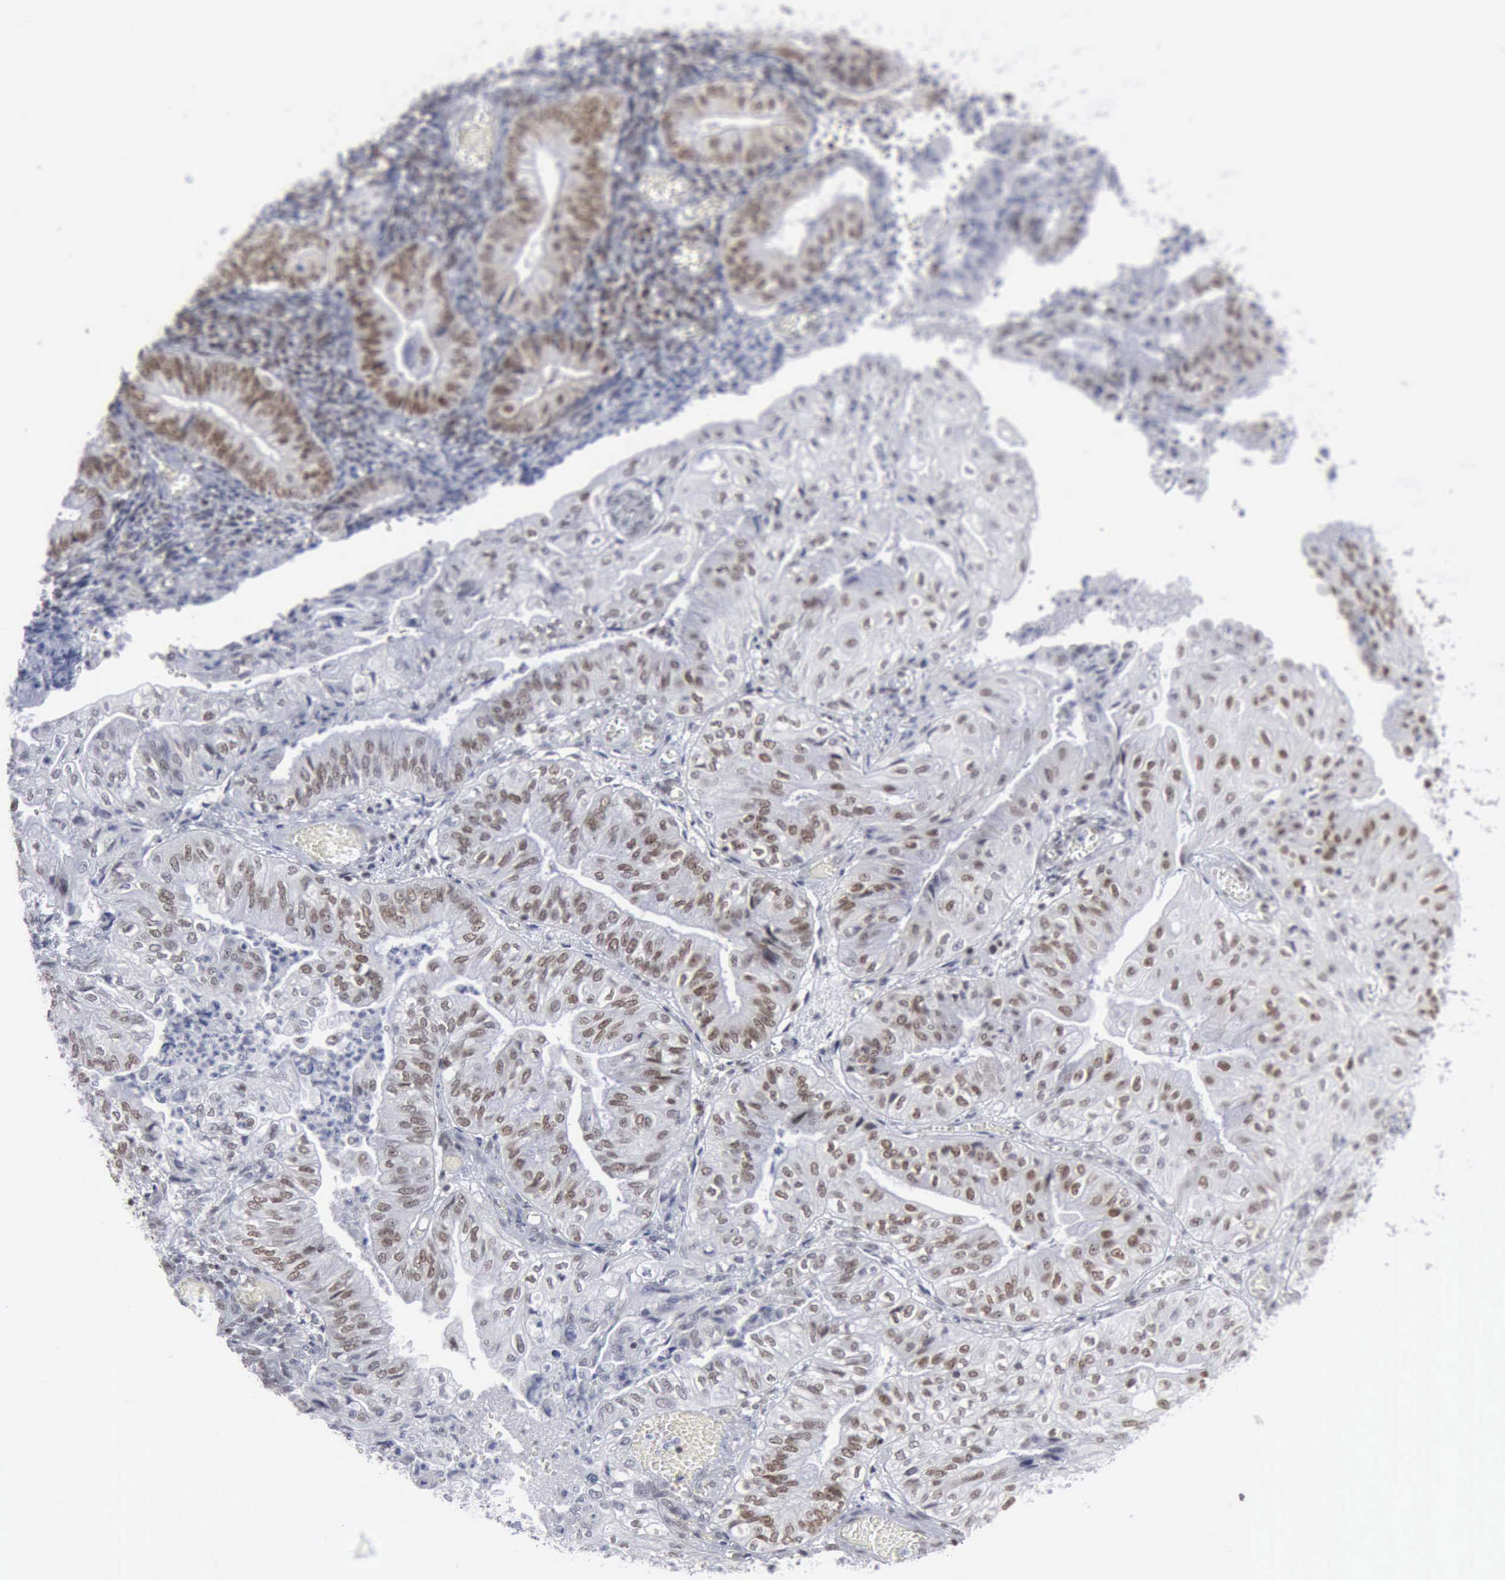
{"staining": {"intensity": "moderate", "quantity": "25%-75%", "location": "nuclear"}, "tissue": "endometrial cancer", "cell_type": "Tumor cells", "image_type": "cancer", "snomed": [{"axis": "morphology", "description": "Adenocarcinoma, NOS"}, {"axis": "topography", "description": "Endometrium"}], "caption": "Immunohistochemical staining of human endometrial cancer demonstrates medium levels of moderate nuclear protein staining in approximately 25%-75% of tumor cells.", "gene": "XPA", "patient": {"sex": "female", "age": 55}}